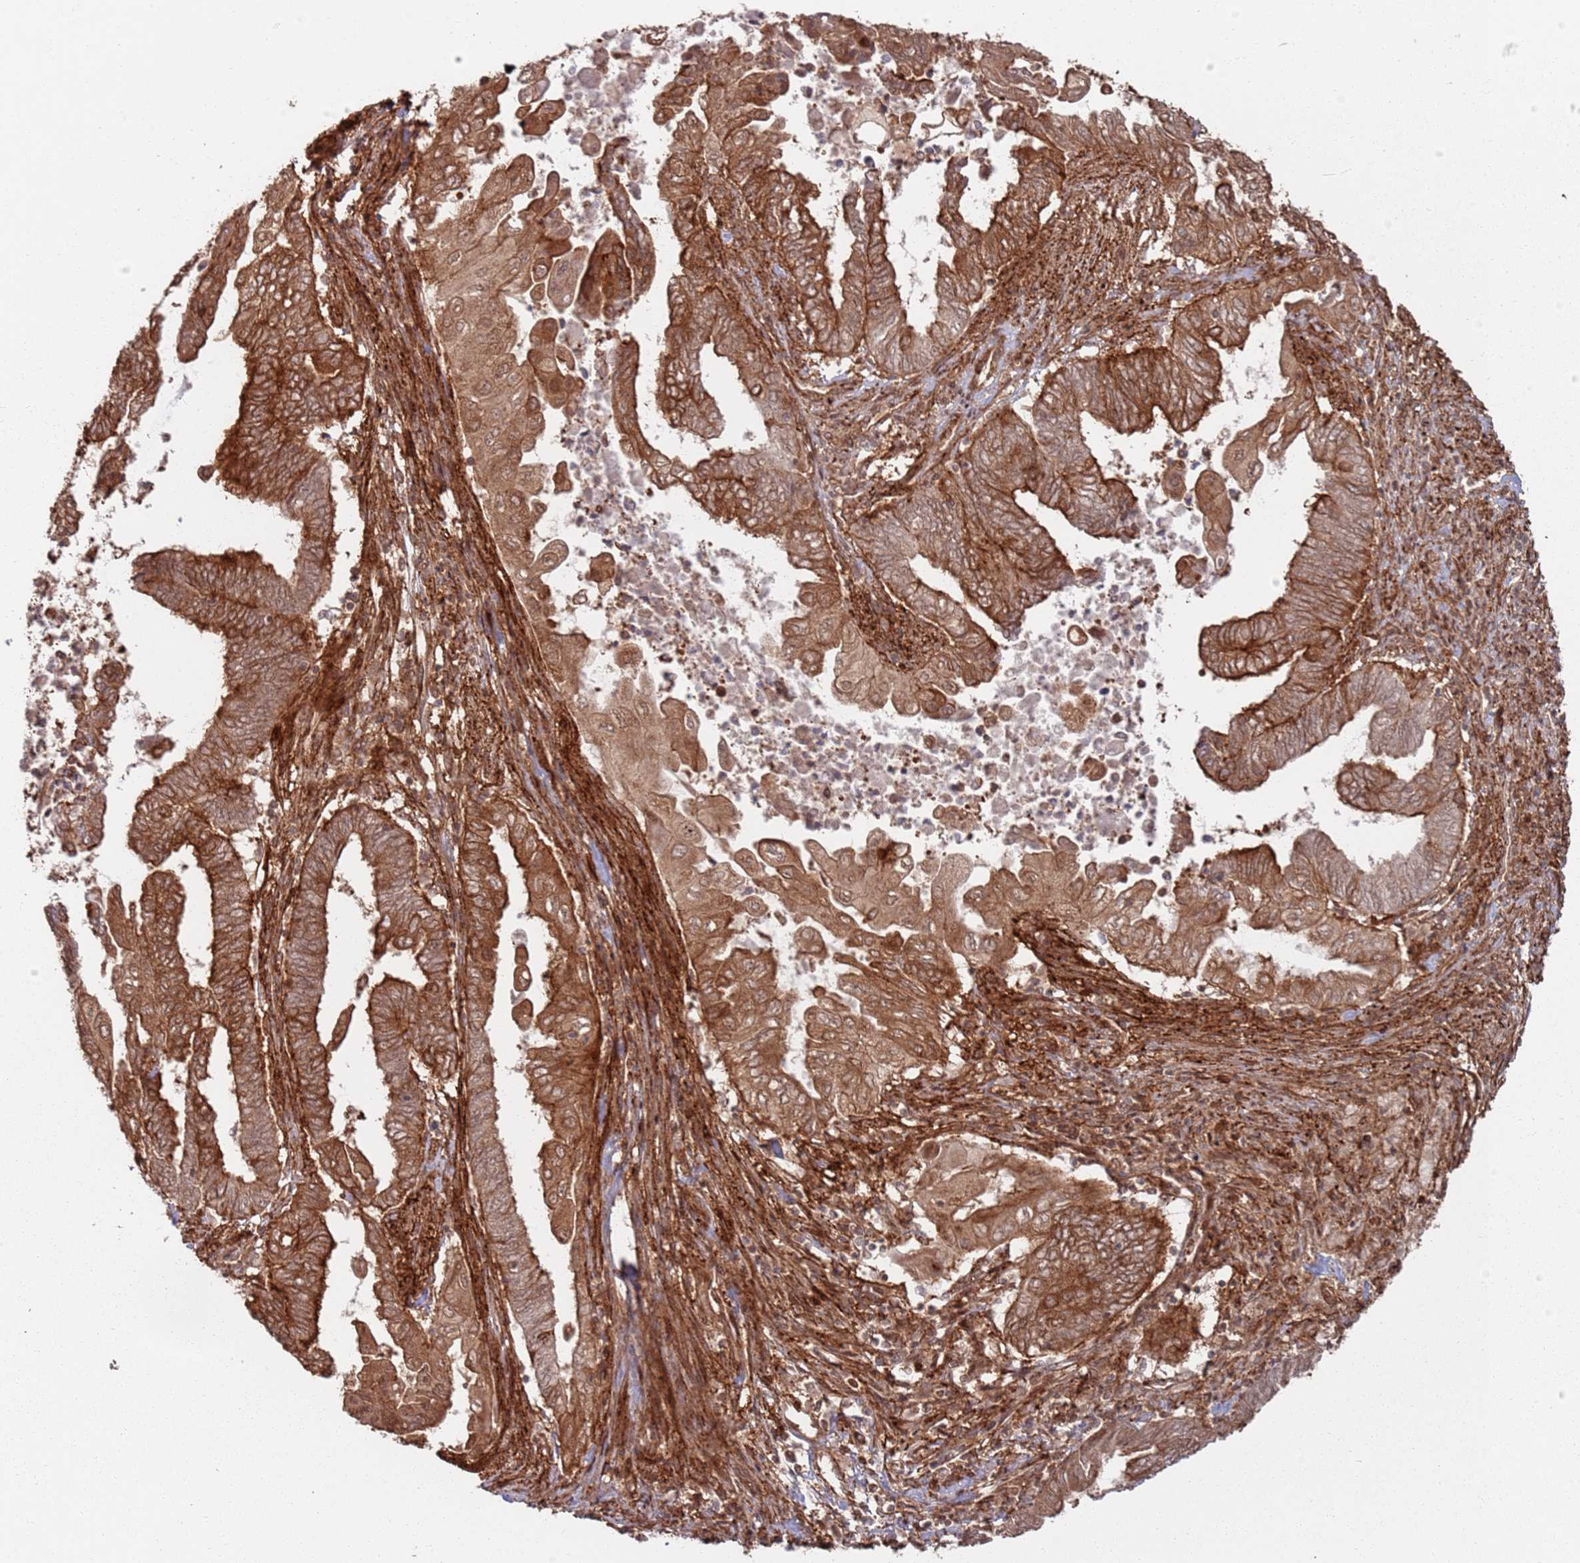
{"staining": {"intensity": "strong", "quantity": ">75%", "location": "cytoplasmic/membranous"}, "tissue": "endometrial cancer", "cell_type": "Tumor cells", "image_type": "cancer", "snomed": [{"axis": "morphology", "description": "Adenocarcinoma, NOS"}, {"axis": "topography", "description": "Uterus"}, {"axis": "topography", "description": "Endometrium"}], "caption": "Endometrial adenocarcinoma stained for a protein exhibits strong cytoplasmic/membranous positivity in tumor cells. The protein is stained brown, and the nuclei are stained in blue (DAB IHC with brightfield microscopy, high magnification).", "gene": "PIH1D1", "patient": {"sex": "female", "age": 70}}